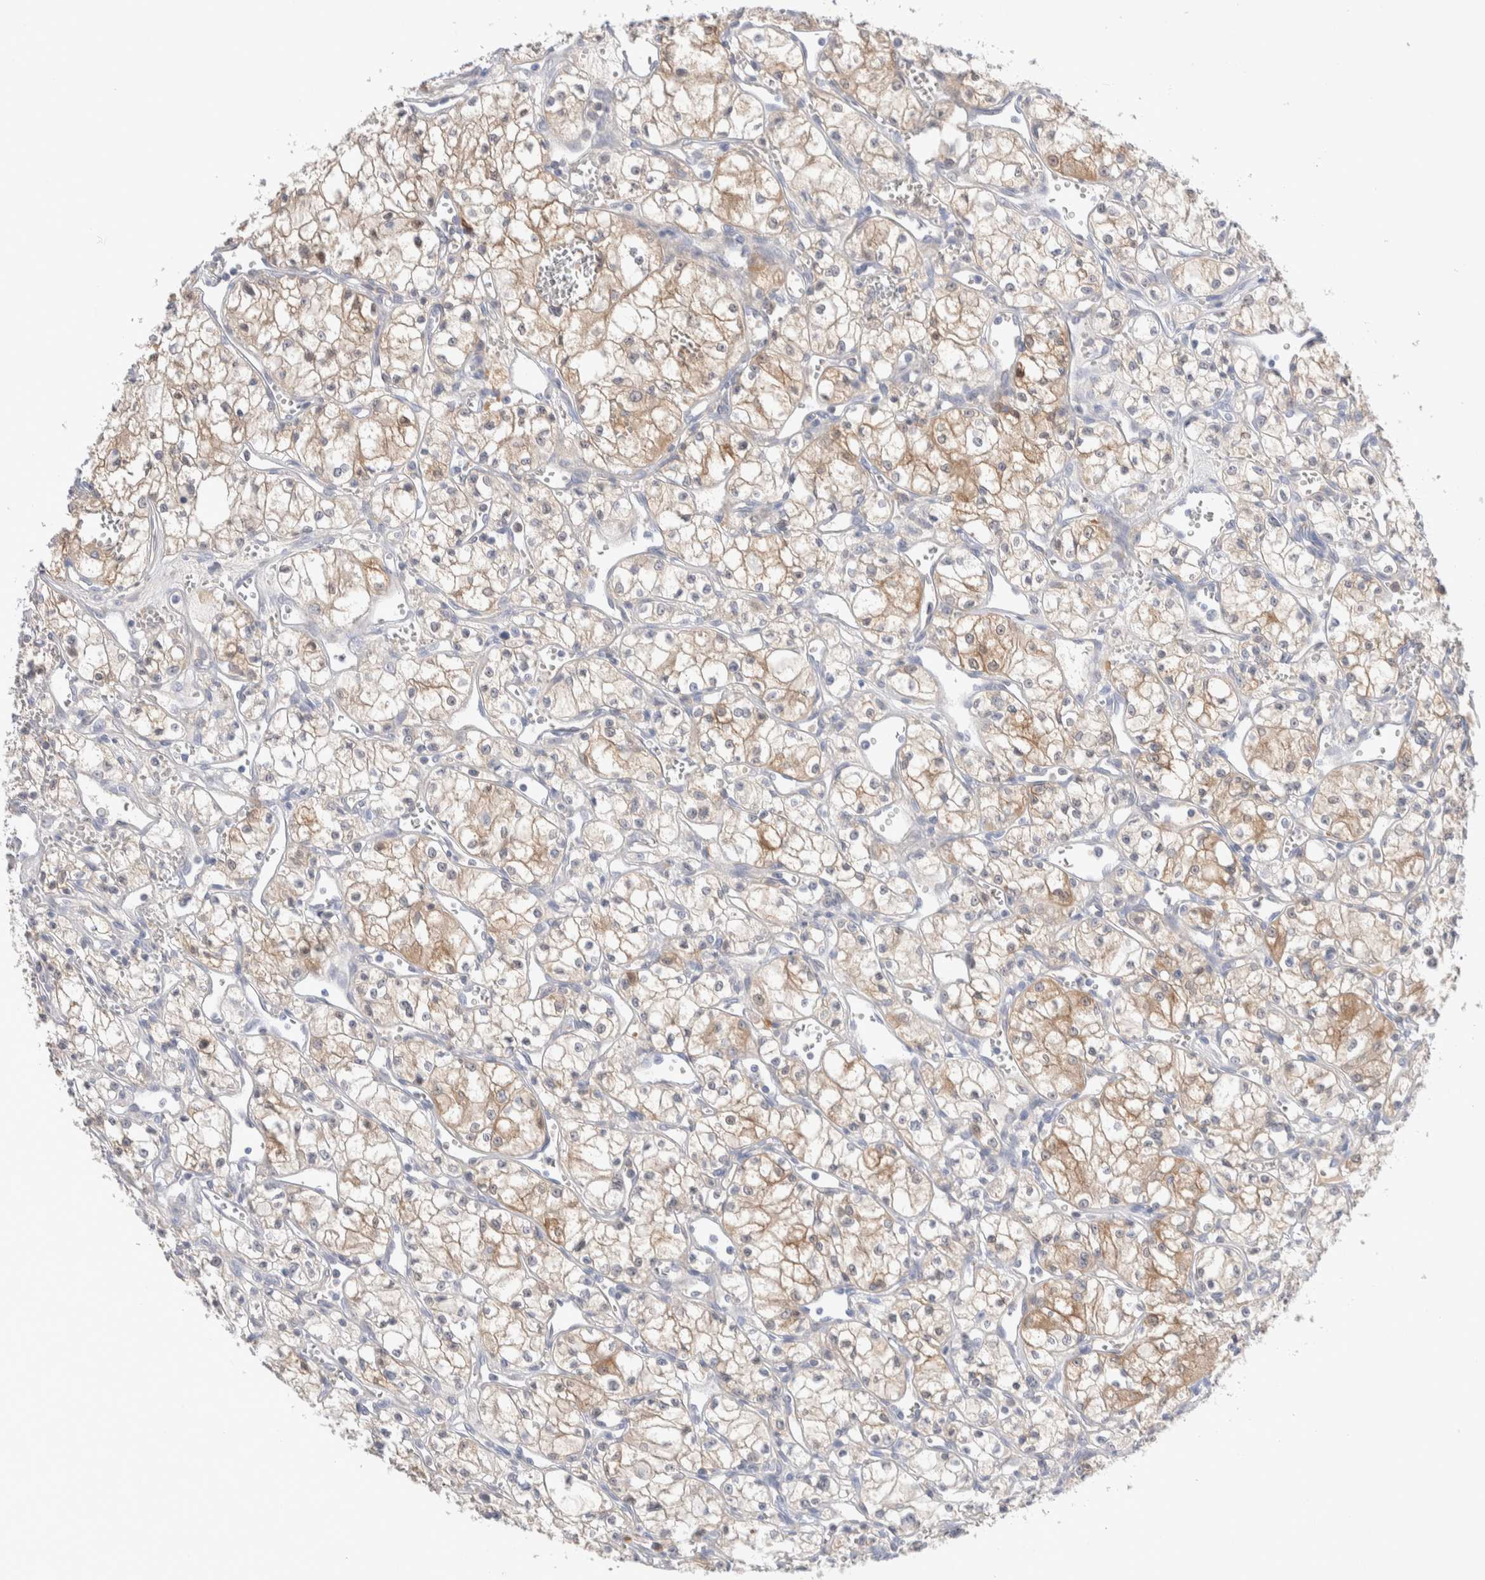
{"staining": {"intensity": "weak", "quantity": "<25%", "location": "cytoplasmic/membranous"}, "tissue": "renal cancer", "cell_type": "Tumor cells", "image_type": "cancer", "snomed": [{"axis": "morphology", "description": "Adenocarcinoma, NOS"}, {"axis": "topography", "description": "Kidney"}], "caption": "This is an IHC image of renal cancer (adenocarcinoma). There is no positivity in tumor cells.", "gene": "GDA", "patient": {"sex": "male", "age": 59}}